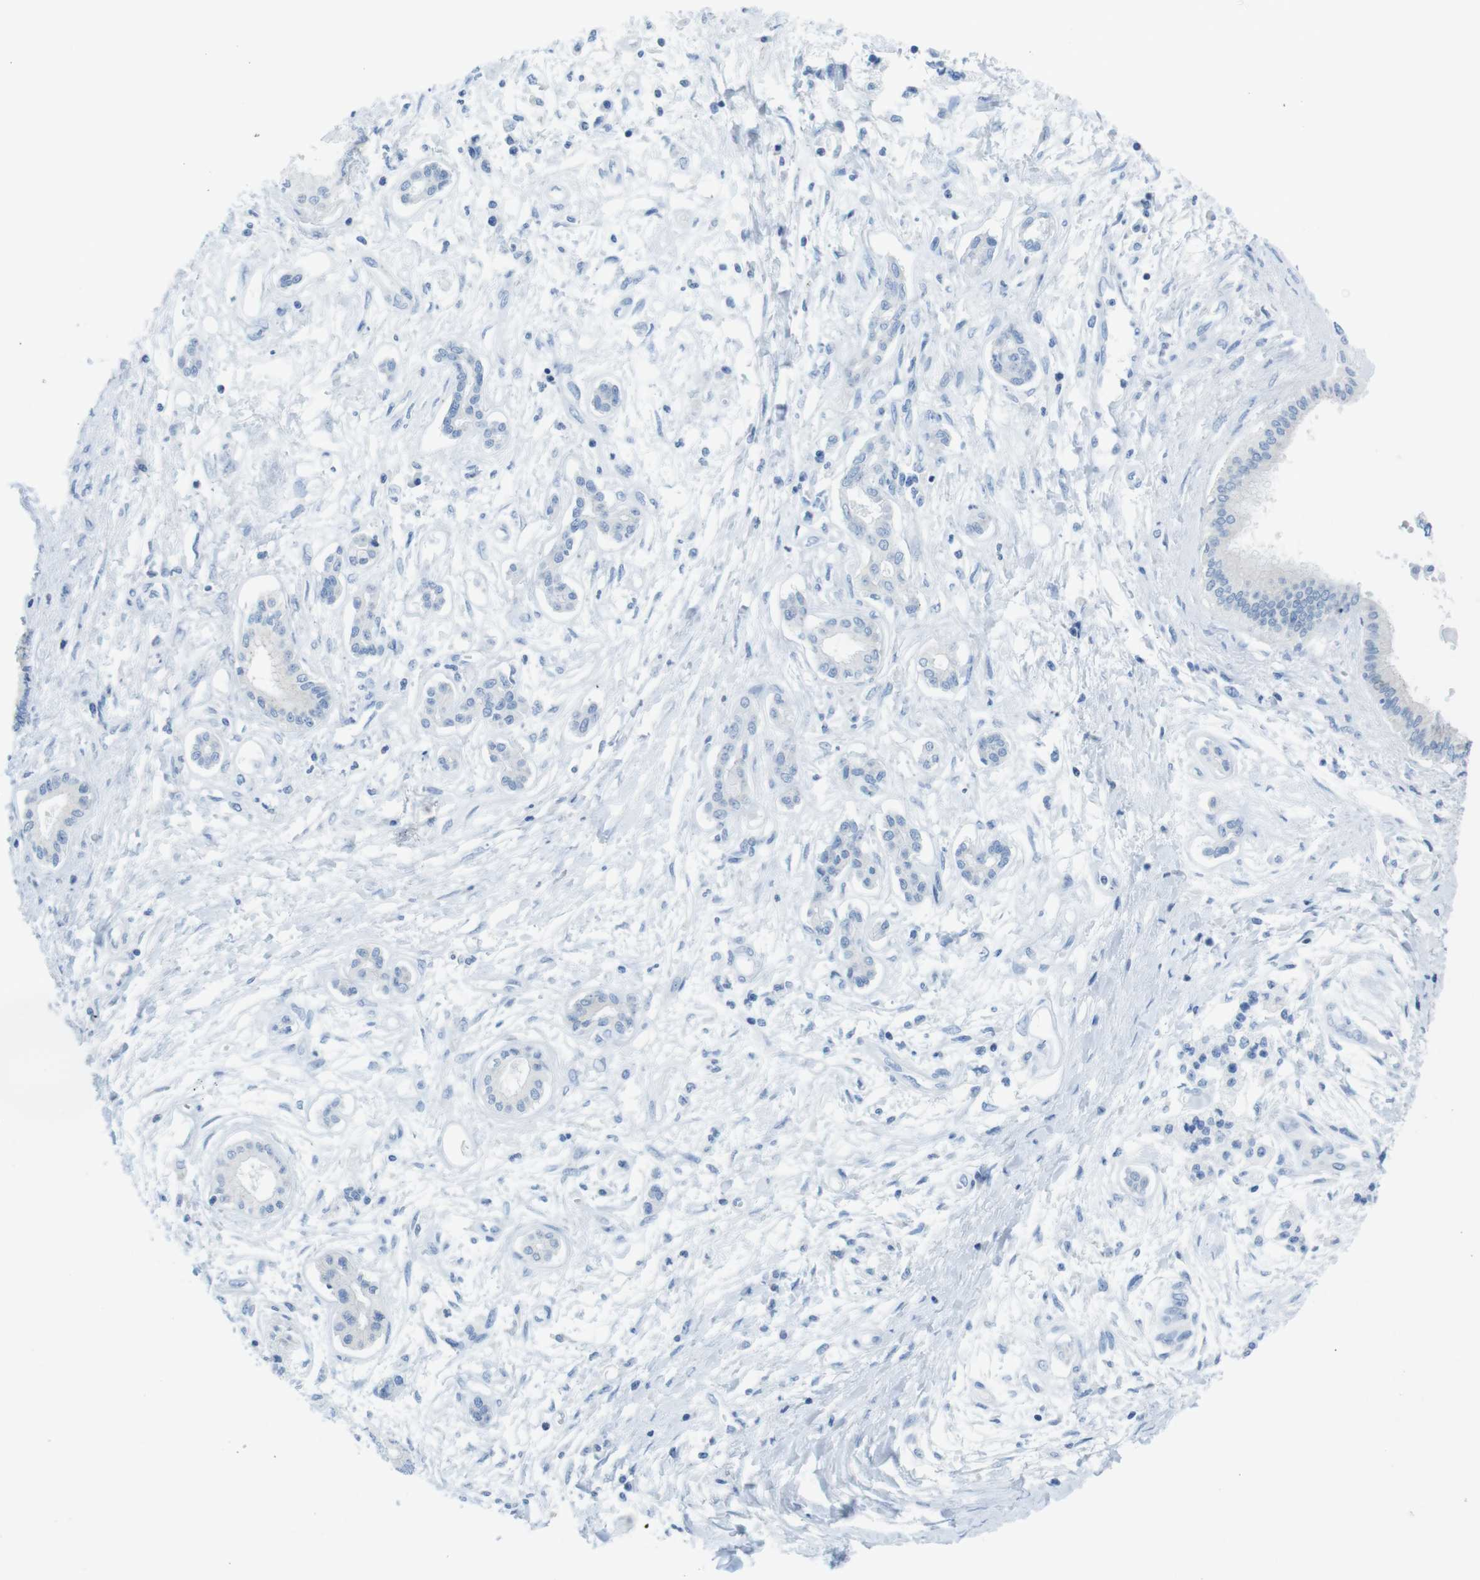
{"staining": {"intensity": "negative", "quantity": "none", "location": "none"}, "tissue": "pancreatic cancer", "cell_type": "Tumor cells", "image_type": "cancer", "snomed": [{"axis": "morphology", "description": "Adenocarcinoma, NOS"}, {"axis": "topography", "description": "Pancreas"}], "caption": "There is no significant staining in tumor cells of pancreatic cancer (adenocarcinoma). Brightfield microscopy of immunohistochemistry (IHC) stained with DAB (3,3'-diaminobenzidine) (brown) and hematoxylin (blue), captured at high magnification.", "gene": "ASIC5", "patient": {"sex": "male", "age": 56}}